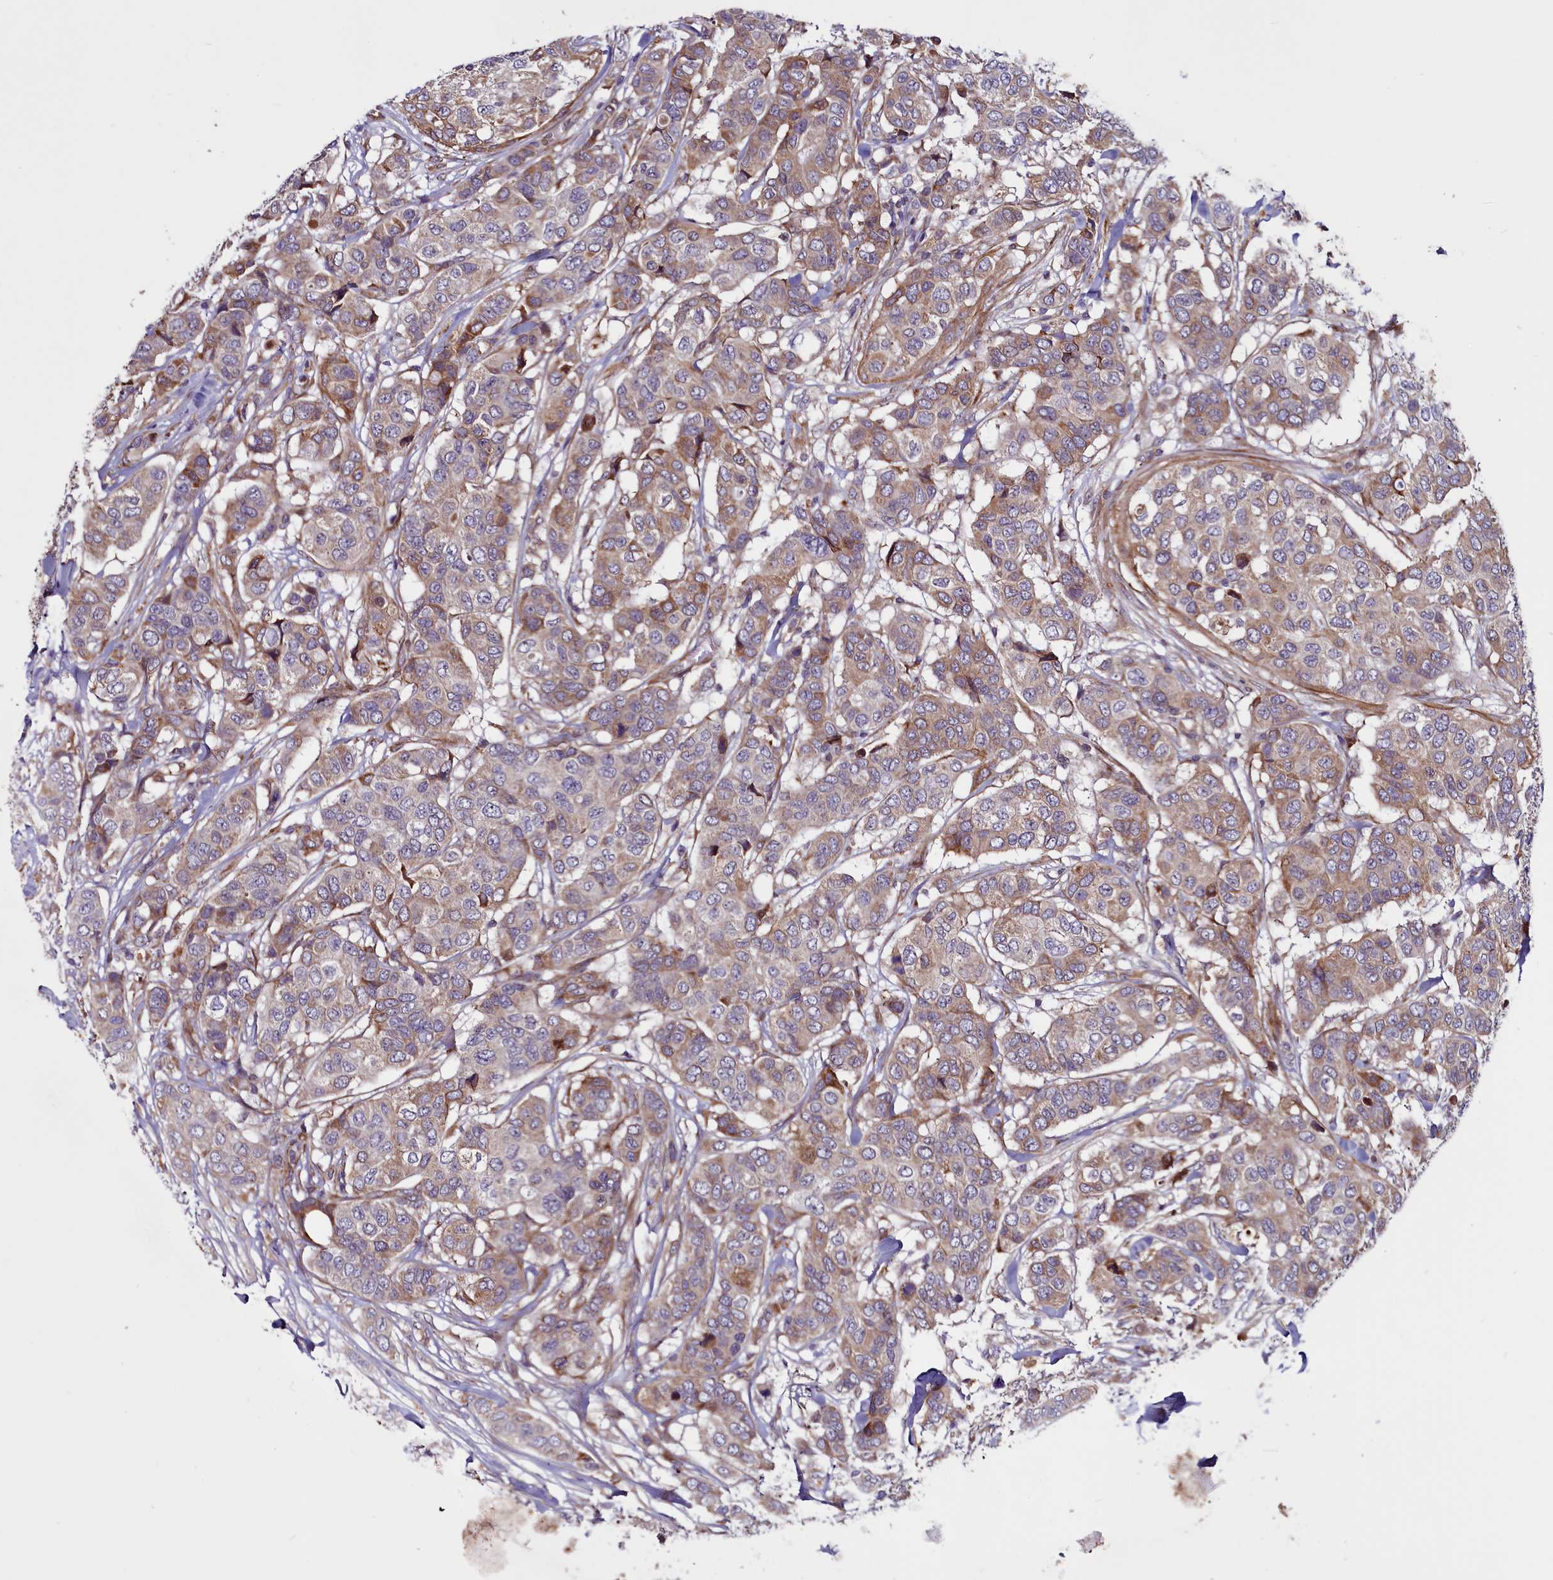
{"staining": {"intensity": "moderate", "quantity": "25%-75%", "location": "cytoplasmic/membranous"}, "tissue": "breast cancer", "cell_type": "Tumor cells", "image_type": "cancer", "snomed": [{"axis": "morphology", "description": "Lobular carcinoma"}, {"axis": "topography", "description": "Breast"}], "caption": "Immunohistochemical staining of human lobular carcinoma (breast) displays moderate cytoplasmic/membranous protein staining in about 25%-75% of tumor cells. (DAB = brown stain, brightfield microscopy at high magnification).", "gene": "MCRIP1", "patient": {"sex": "female", "age": 51}}